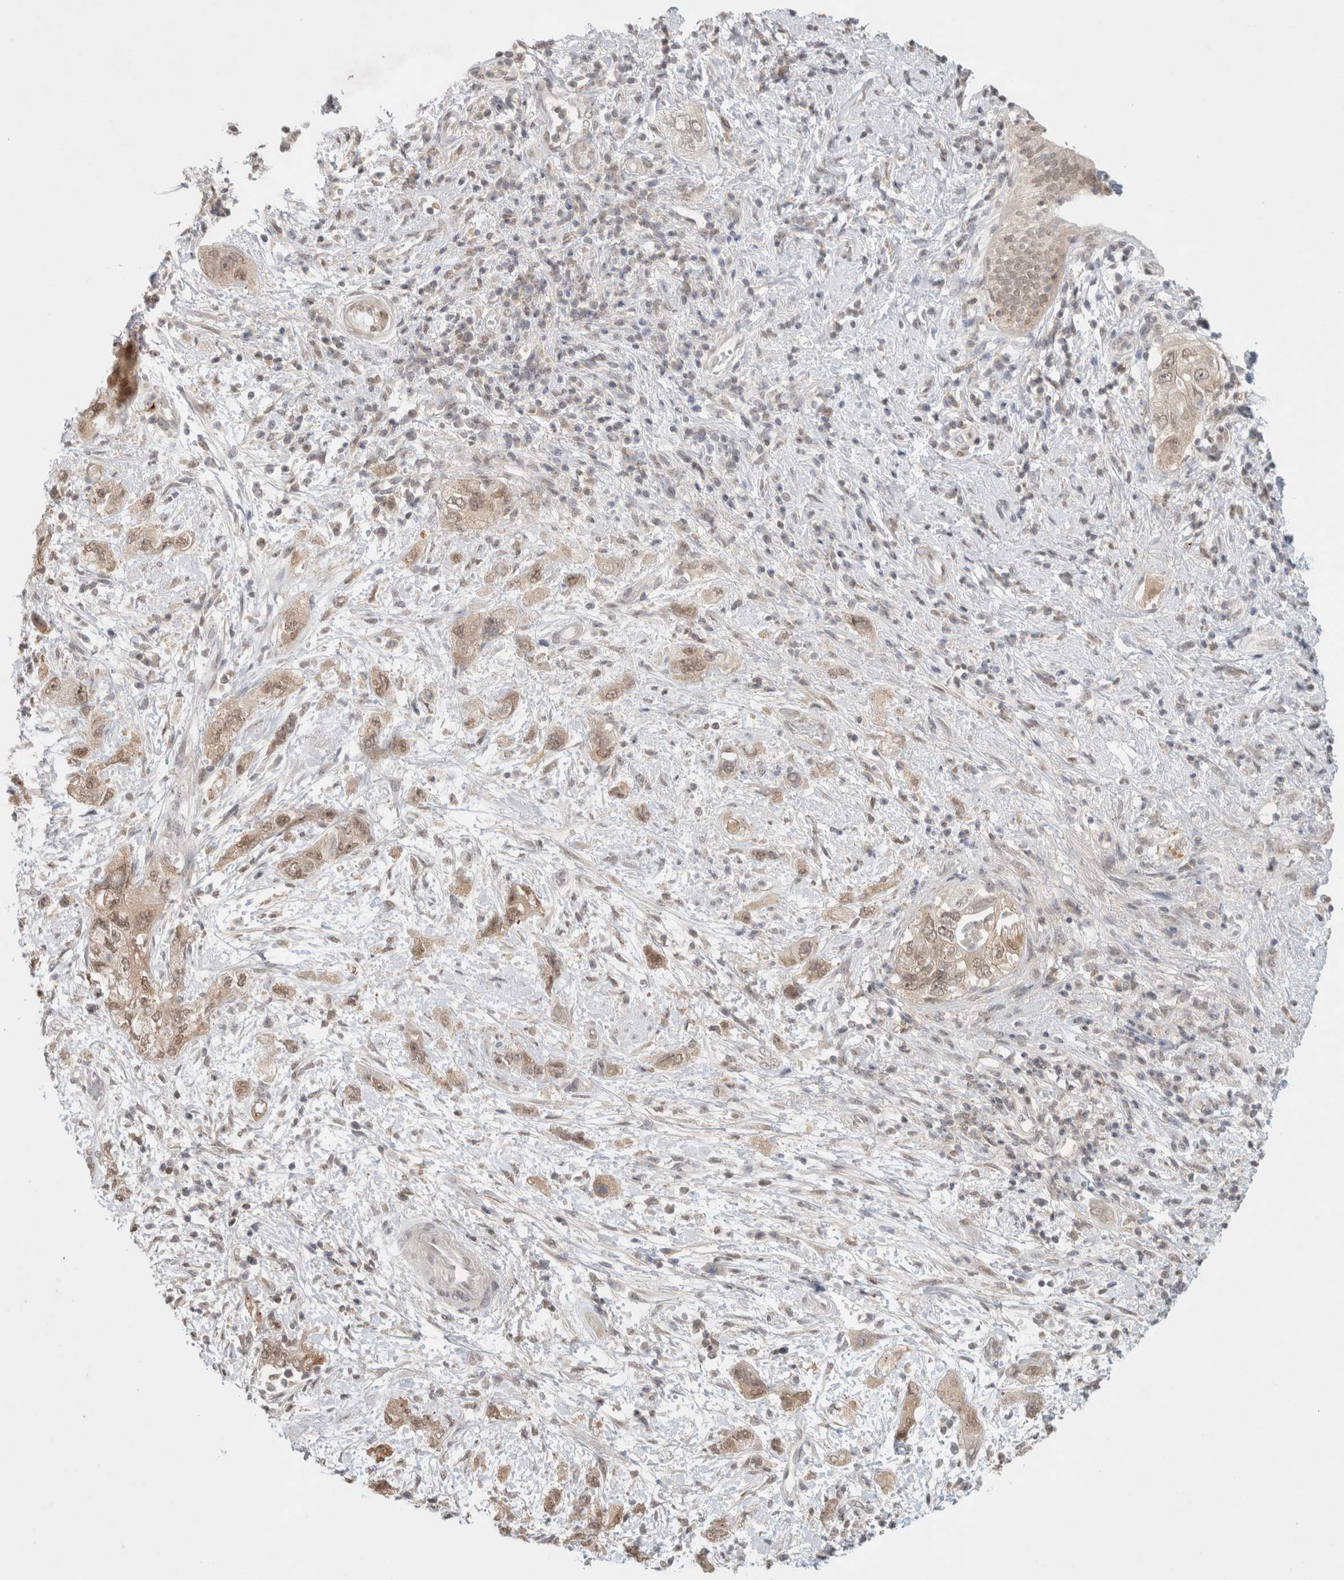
{"staining": {"intensity": "weak", "quantity": ">75%", "location": "cytoplasmic/membranous,nuclear"}, "tissue": "pancreatic cancer", "cell_type": "Tumor cells", "image_type": "cancer", "snomed": [{"axis": "morphology", "description": "Adenocarcinoma, NOS"}, {"axis": "topography", "description": "Pancreas"}], "caption": "This micrograph shows IHC staining of human adenocarcinoma (pancreatic), with low weak cytoplasmic/membranous and nuclear staining in approximately >75% of tumor cells.", "gene": "FBXO42", "patient": {"sex": "female", "age": 73}}